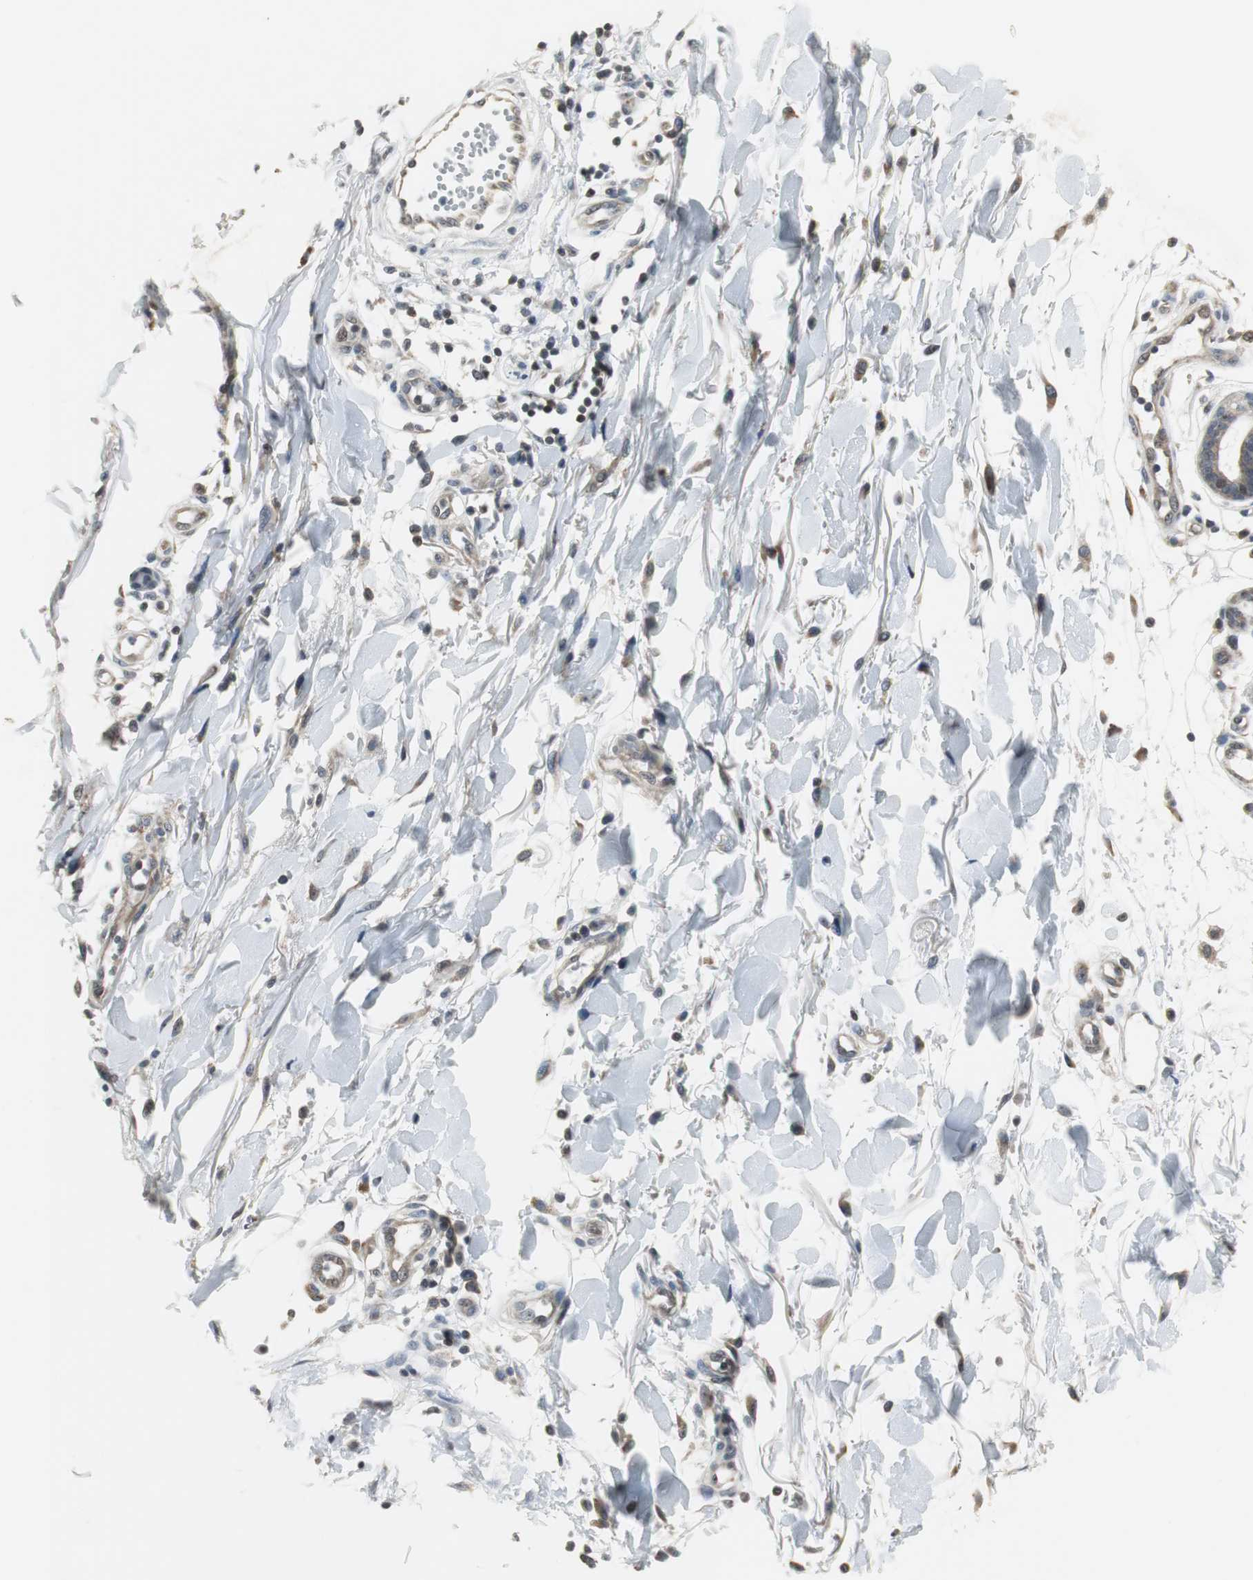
{"staining": {"intensity": "weak", "quantity": "25%-75%", "location": "cytoplasmic/membranous"}, "tissue": "melanoma", "cell_type": "Tumor cells", "image_type": "cancer", "snomed": [{"axis": "morphology", "description": "Malignant melanoma, NOS"}, {"axis": "topography", "description": "Skin"}], "caption": "Weak cytoplasmic/membranous staining for a protein is appreciated in approximately 25%-75% of tumor cells of melanoma using immunohistochemistry.", "gene": "CCT5", "patient": {"sex": "female", "age": 81}}